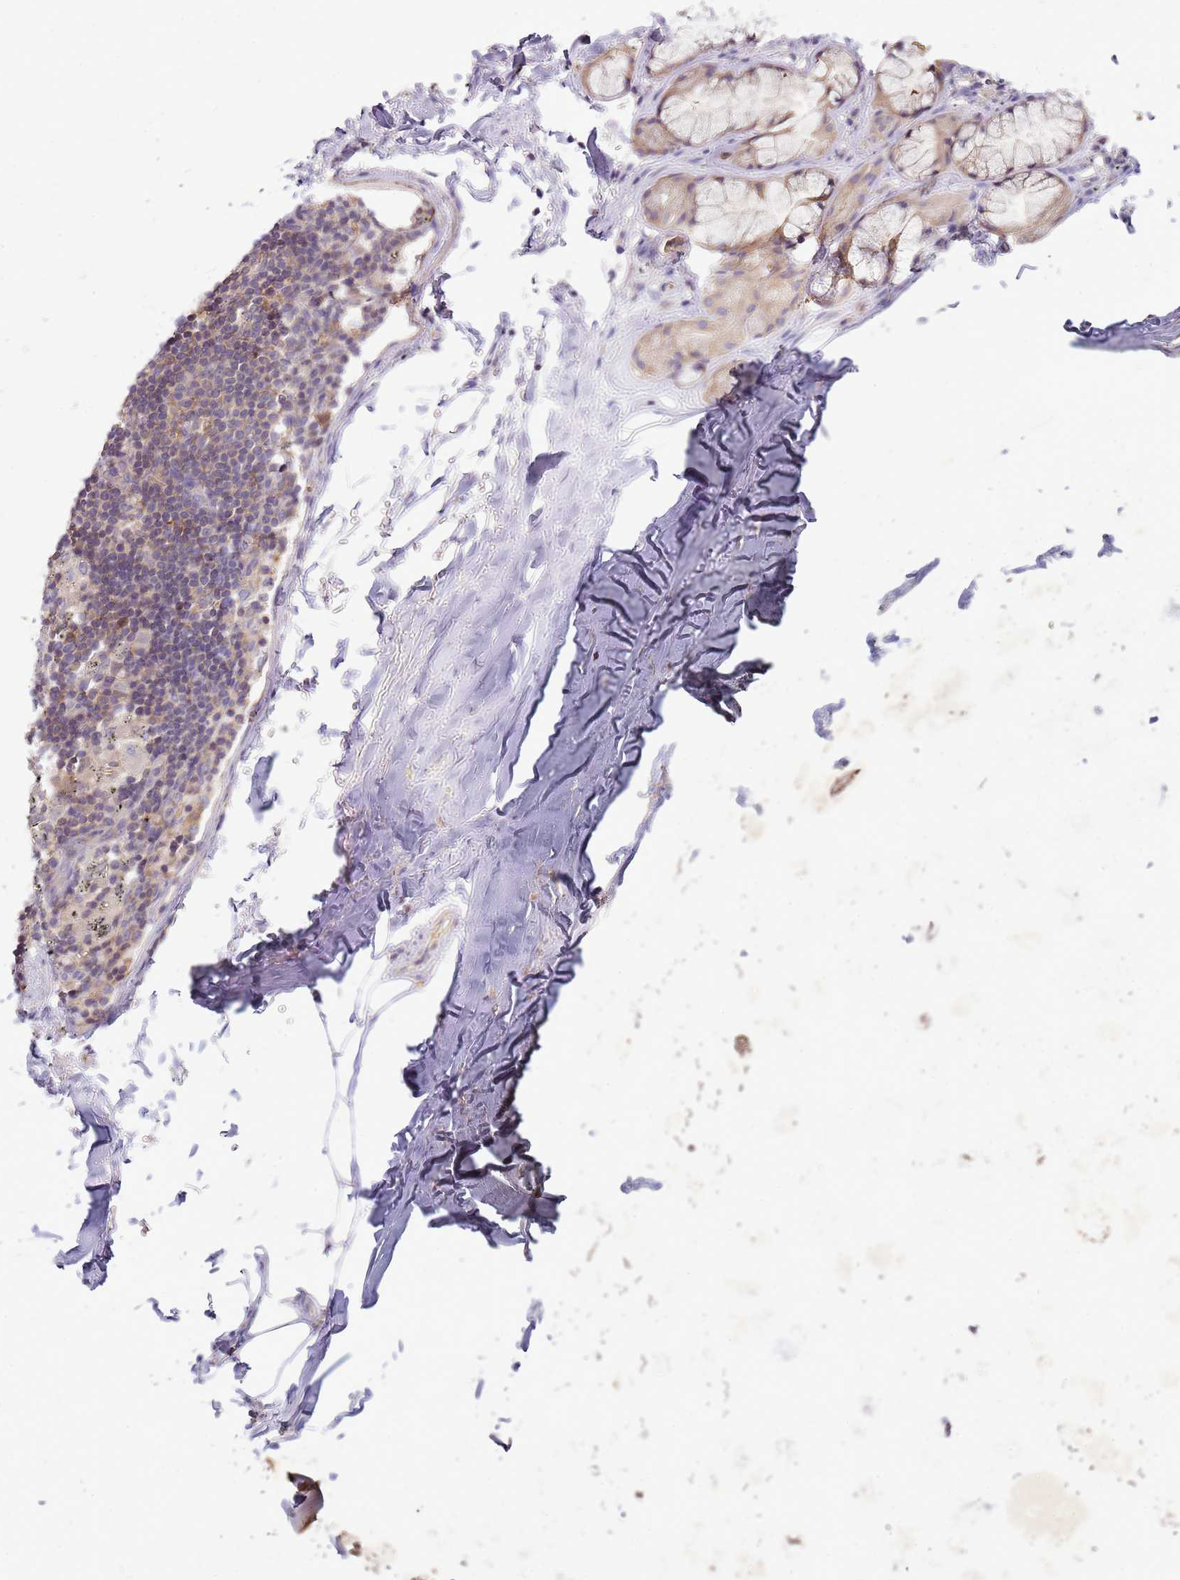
{"staining": {"intensity": "negative", "quantity": "none", "location": "none"}, "tissue": "adipose tissue", "cell_type": "Adipocytes", "image_type": "normal", "snomed": [{"axis": "morphology", "description": "Normal tissue, NOS"}, {"axis": "topography", "description": "Lymph node"}, {"axis": "topography", "description": "Bronchus"}], "caption": "This is a photomicrograph of immunohistochemistry (IHC) staining of benign adipose tissue, which shows no staining in adipocytes.", "gene": "CAPN7", "patient": {"sex": "male", "age": 63}}